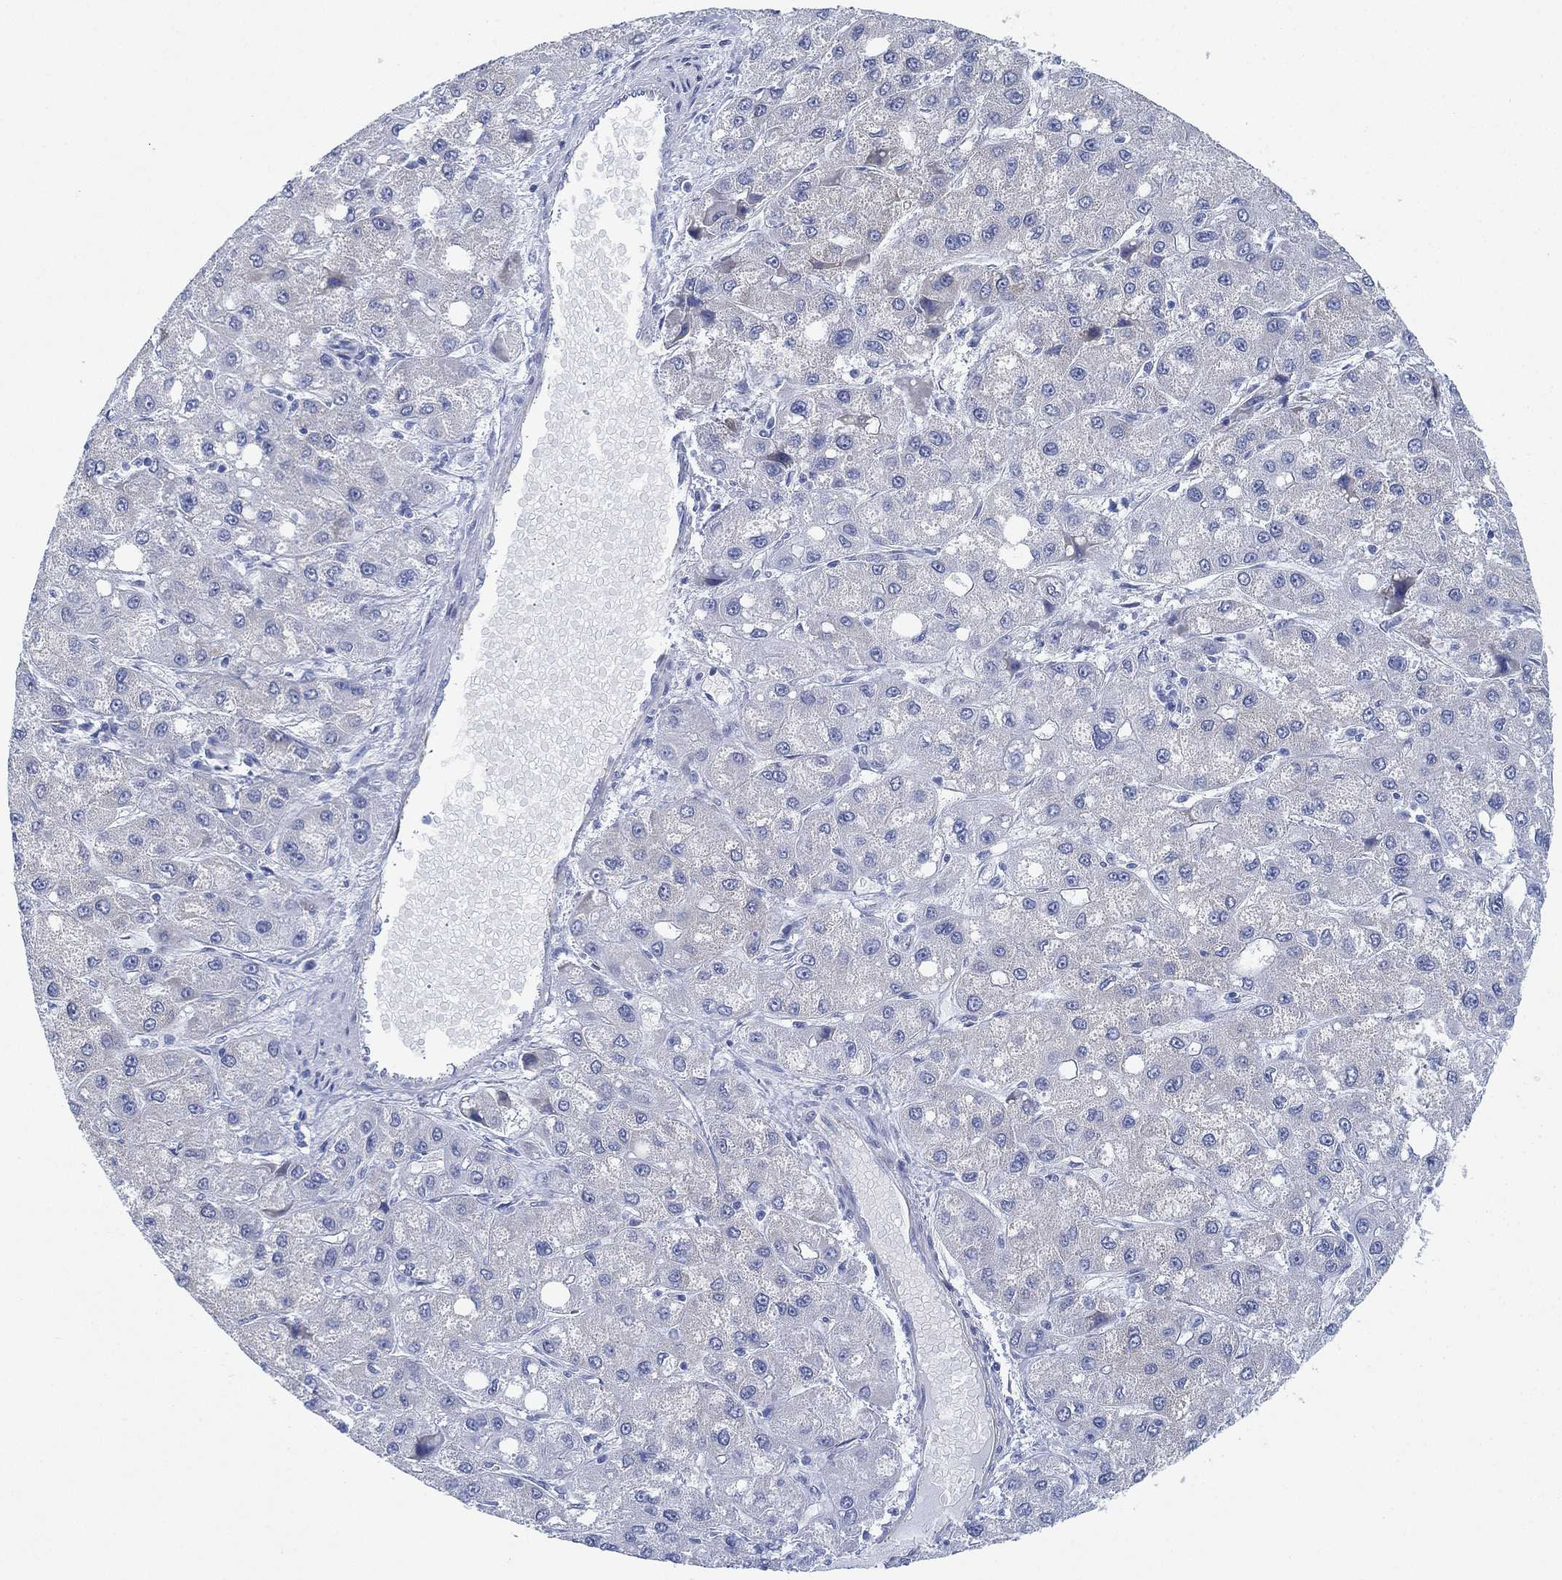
{"staining": {"intensity": "negative", "quantity": "none", "location": "none"}, "tissue": "liver cancer", "cell_type": "Tumor cells", "image_type": "cancer", "snomed": [{"axis": "morphology", "description": "Carcinoma, Hepatocellular, NOS"}, {"axis": "topography", "description": "Liver"}], "caption": "Image shows no protein positivity in tumor cells of liver cancer tissue.", "gene": "PSKH2", "patient": {"sex": "male", "age": 73}}